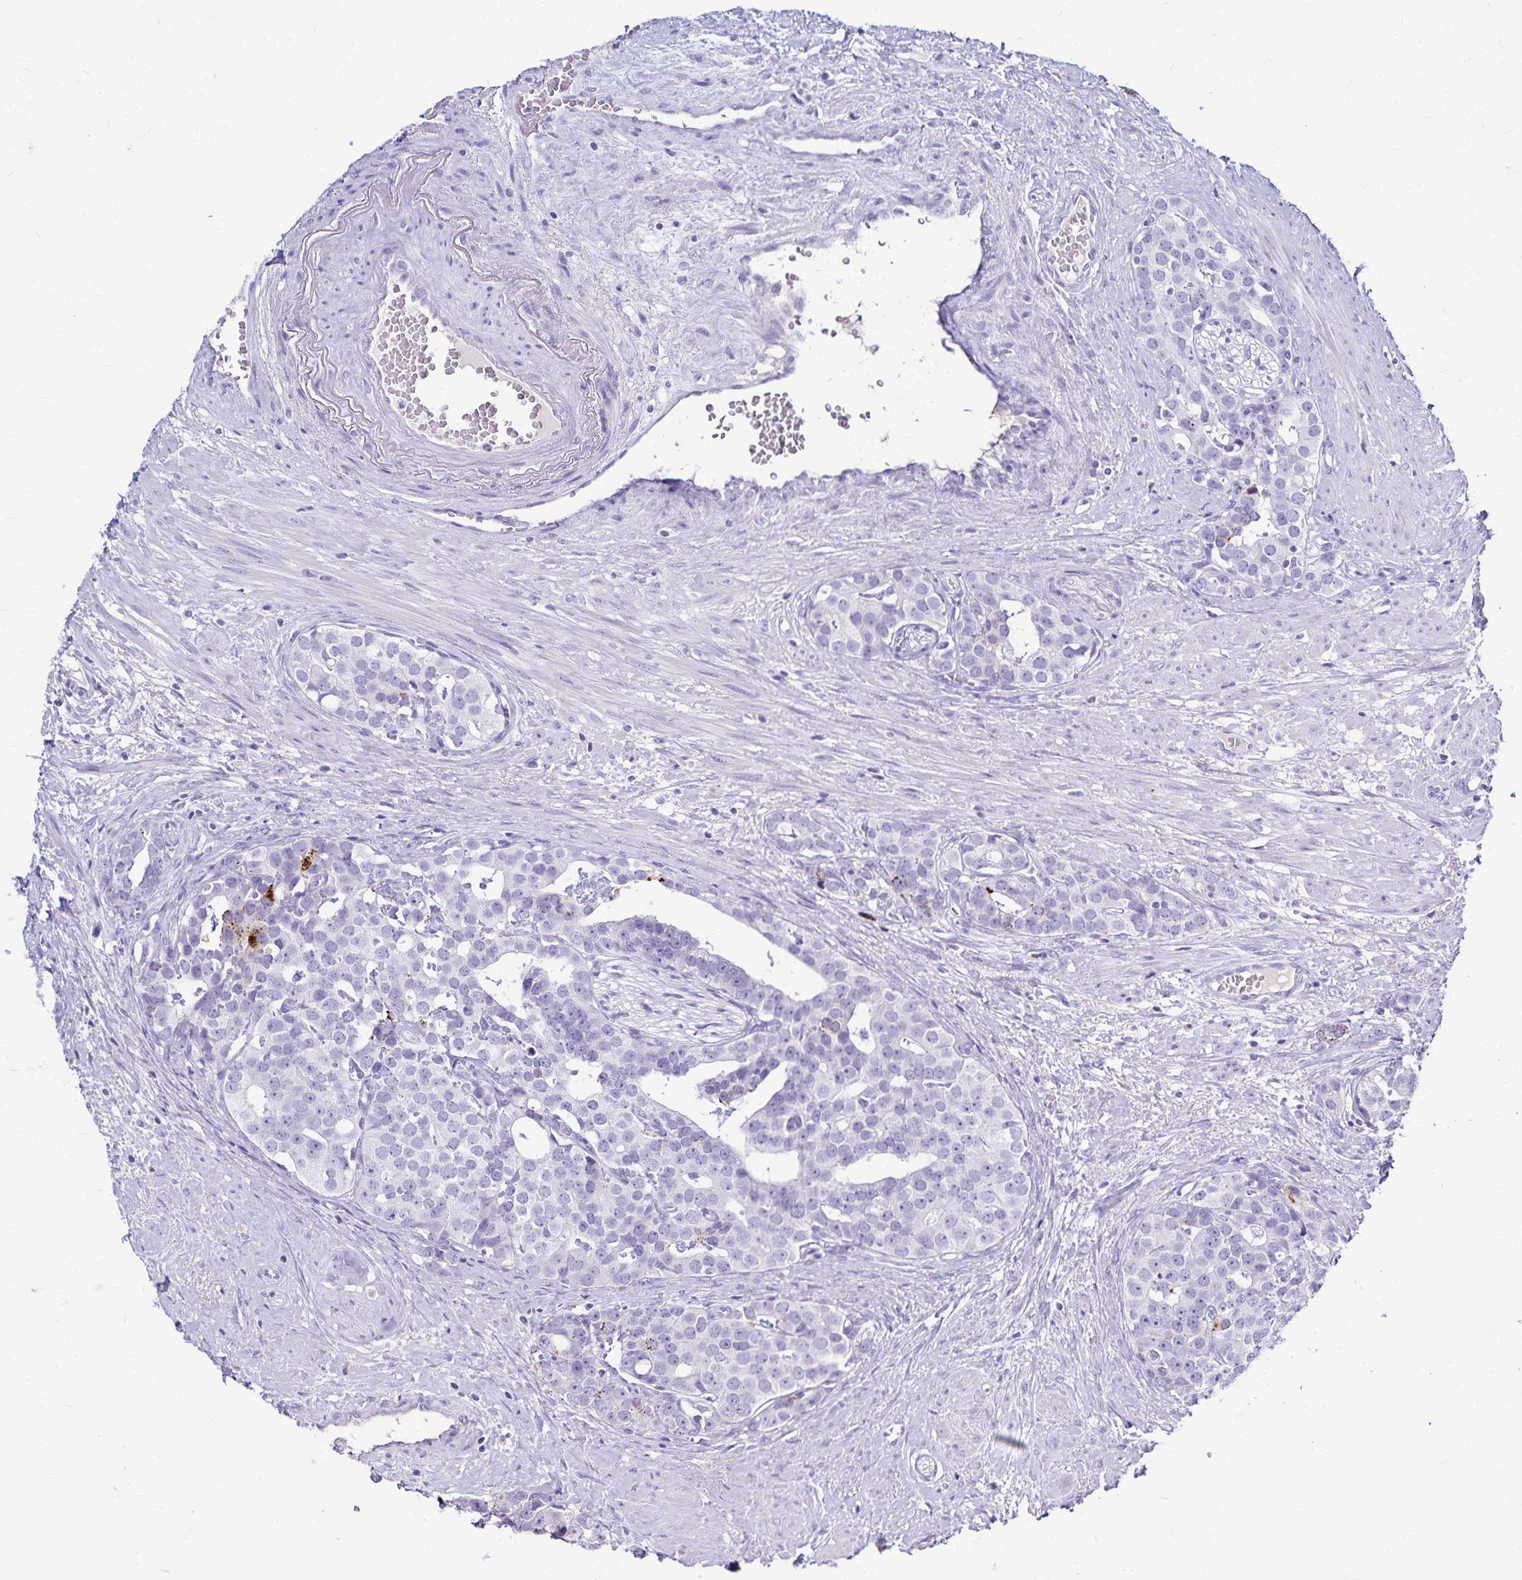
{"staining": {"intensity": "strong", "quantity": "<25%", "location": "cytoplasmic/membranous"}, "tissue": "prostate cancer", "cell_type": "Tumor cells", "image_type": "cancer", "snomed": [{"axis": "morphology", "description": "Adenocarcinoma, High grade"}, {"axis": "topography", "description": "Prostate"}], "caption": "A brown stain shows strong cytoplasmic/membranous expression of a protein in human prostate cancer tumor cells.", "gene": "TMEM60", "patient": {"sex": "male", "age": 71}}